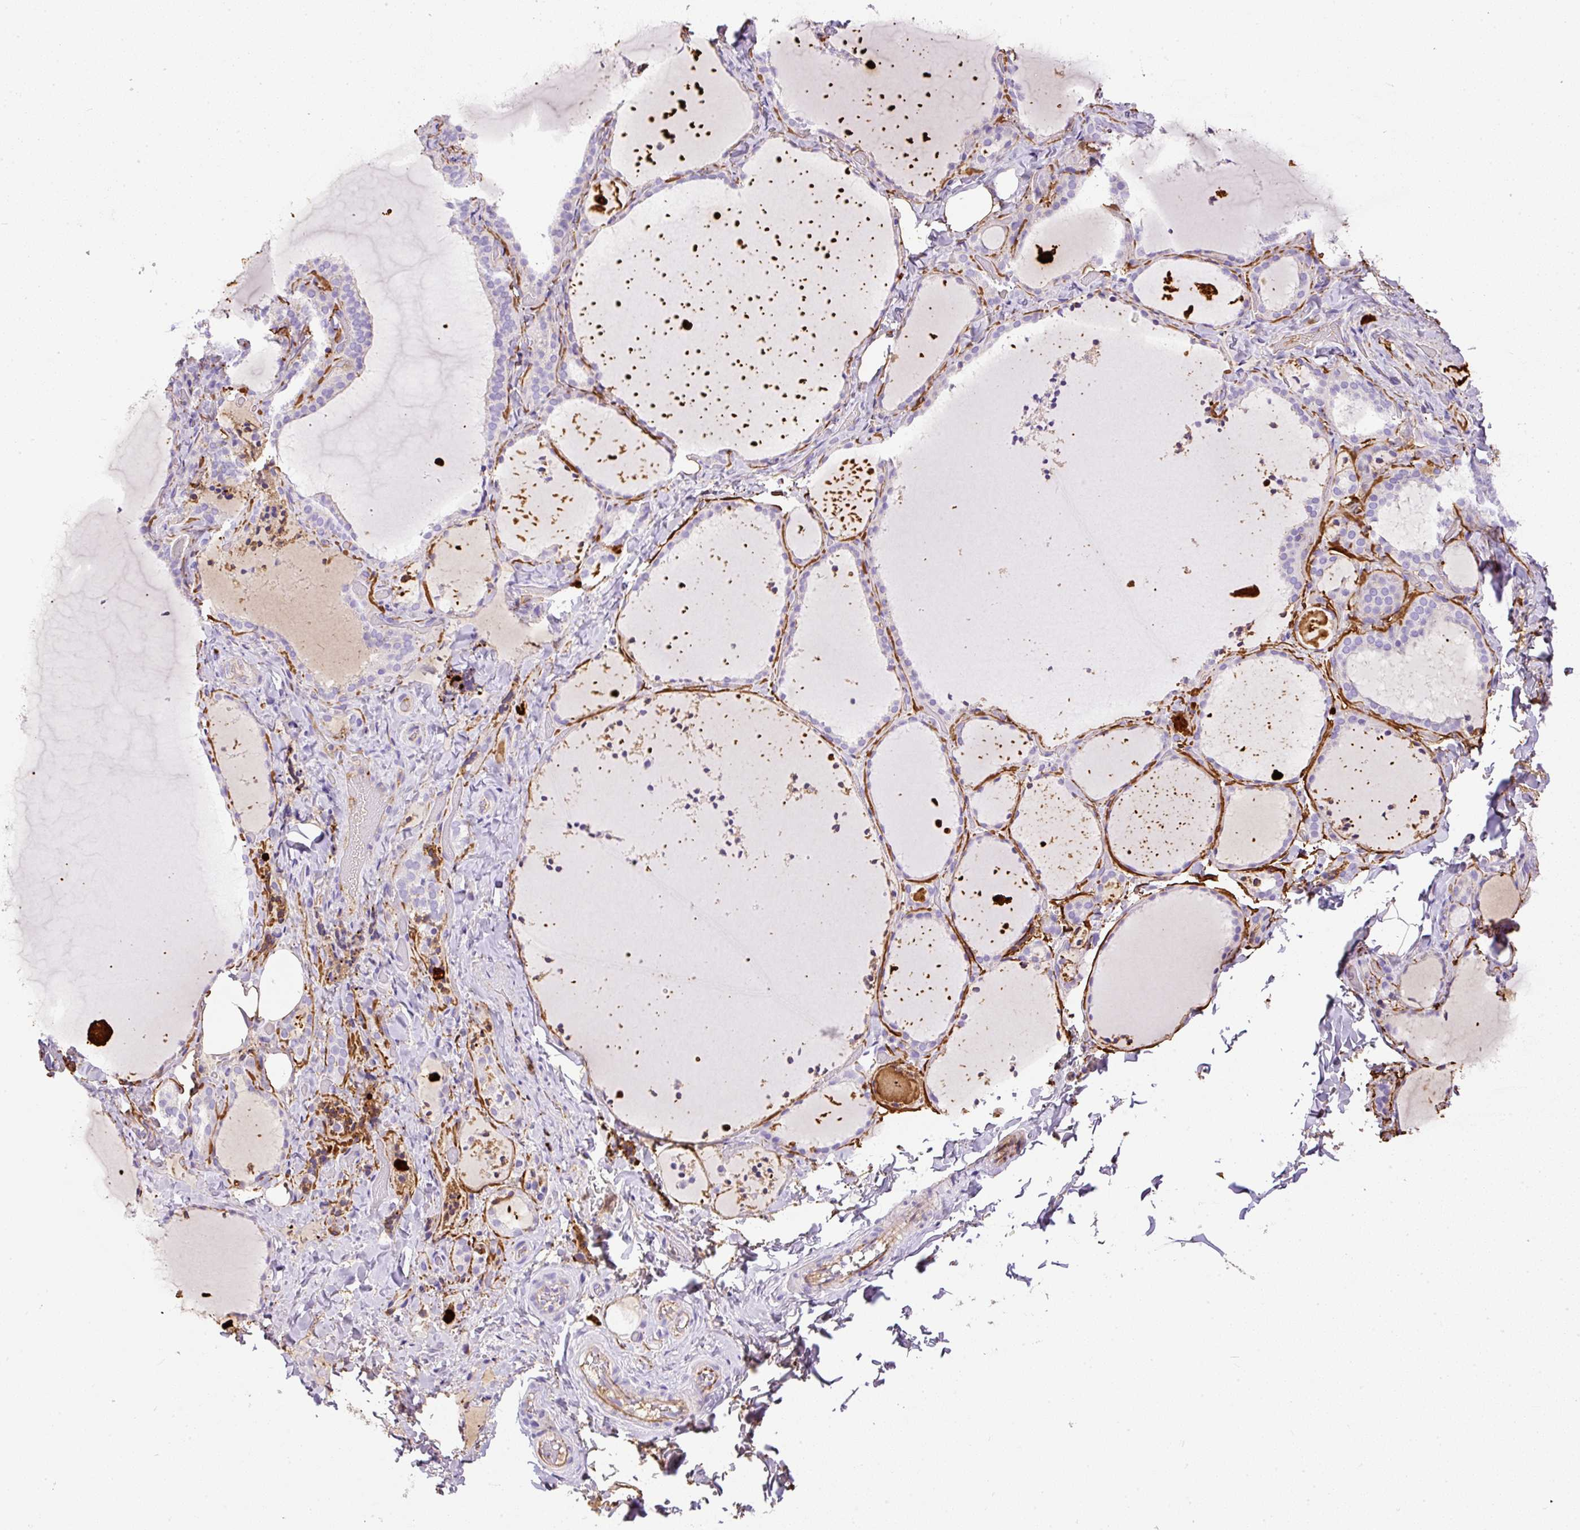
{"staining": {"intensity": "negative", "quantity": "none", "location": "none"}, "tissue": "thyroid gland", "cell_type": "Glandular cells", "image_type": "normal", "snomed": [{"axis": "morphology", "description": "Normal tissue, NOS"}, {"axis": "topography", "description": "Thyroid gland"}], "caption": "Immunohistochemistry (IHC) micrograph of benign thyroid gland: human thyroid gland stained with DAB displays no significant protein positivity in glandular cells.", "gene": "APCS", "patient": {"sex": "female", "age": 22}}